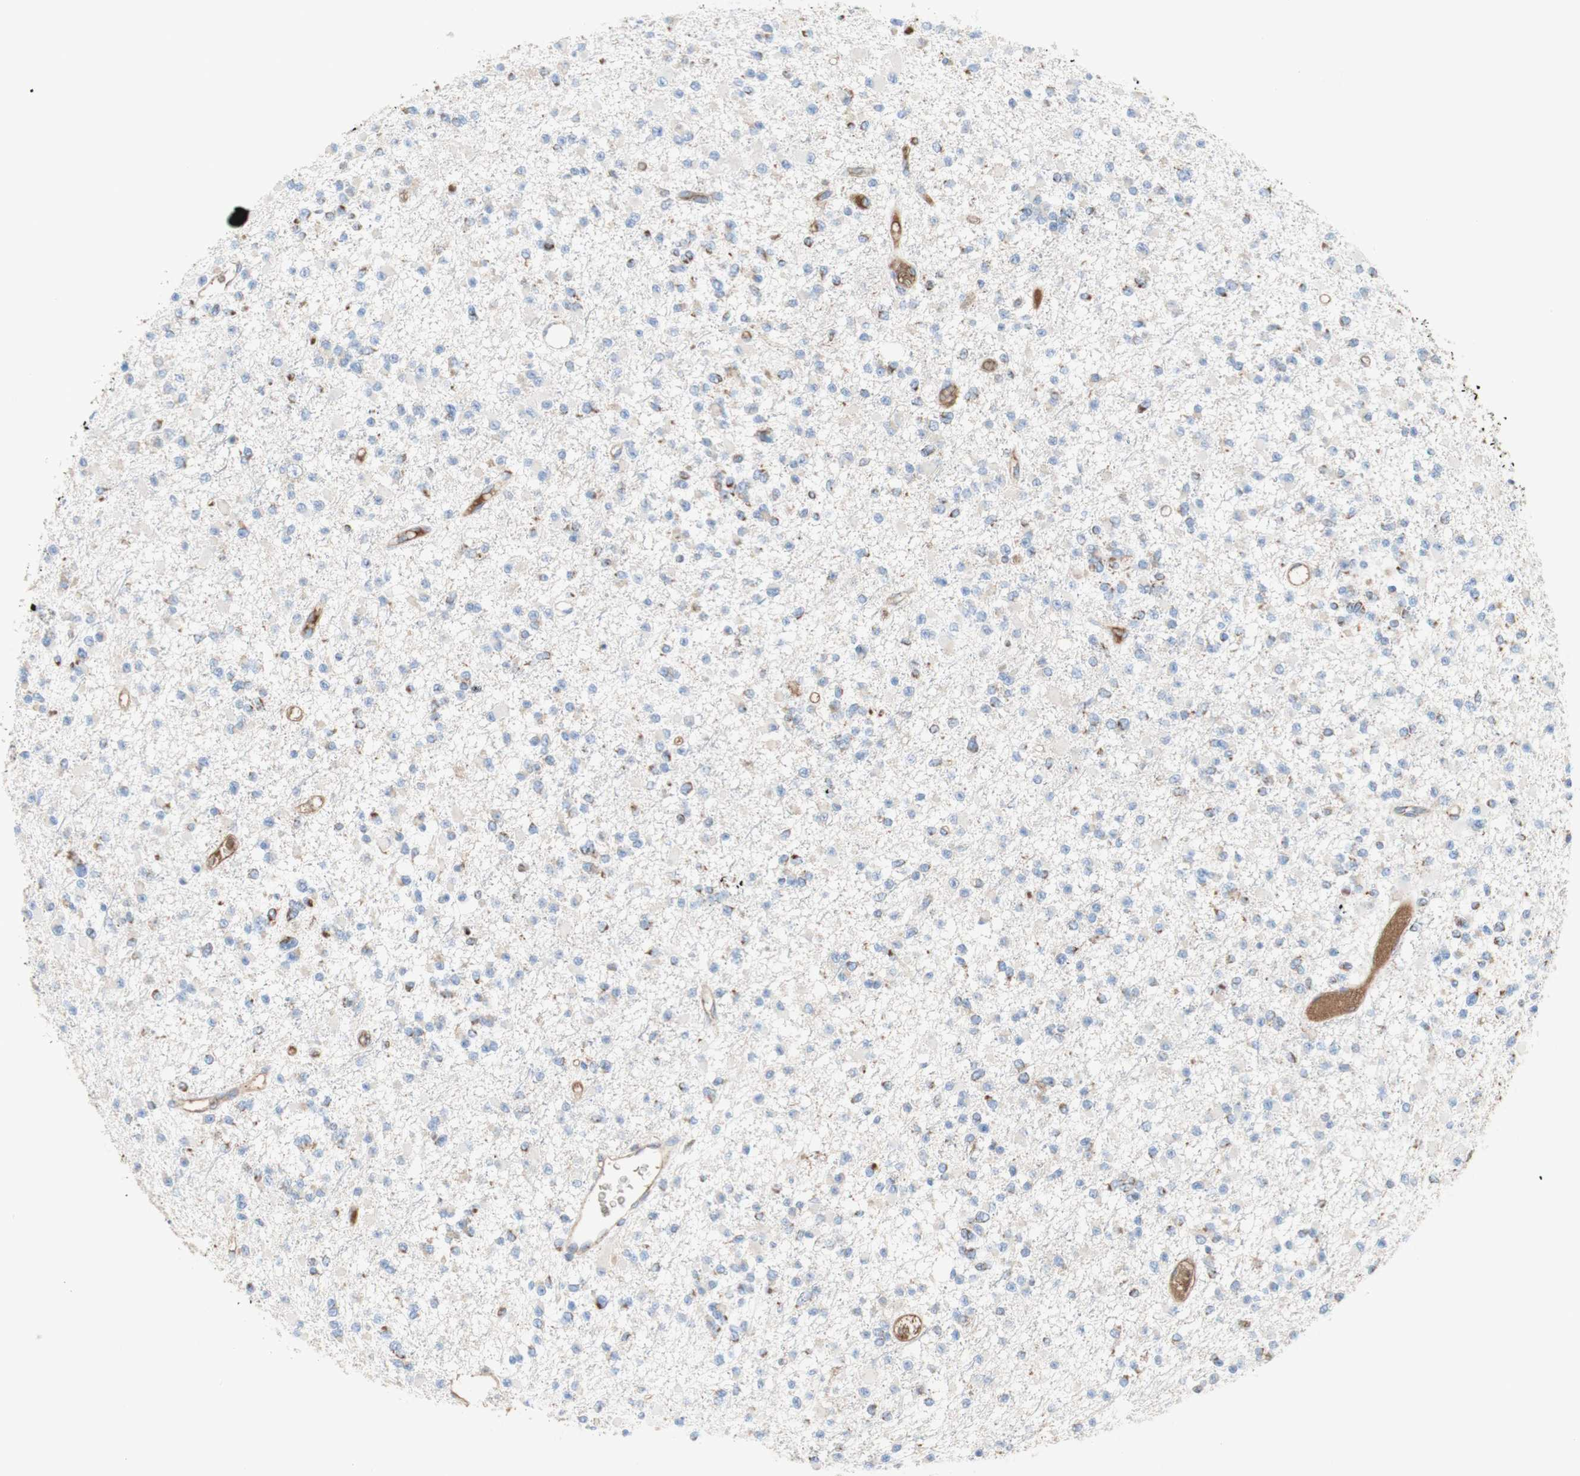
{"staining": {"intensity": "moderate", "quantity": "<25%", "location": "cytoplasmic/membranous"}, "tissue": "glioma", "cell_type": "Tumor cells", "image_type": "cancer", "snomed": [{"axis": "morphology", "description": "Glioma, malignant, Low grade"}, {"axis": "topography", "description": "Brain"}], "caption": "Protein staining of glioma tissue shows moderate cytoplasmic/membranous expression in about <25% of tumor cells.", "gene": "SDHB", "patient": {"sex": "female", "age": 22}}